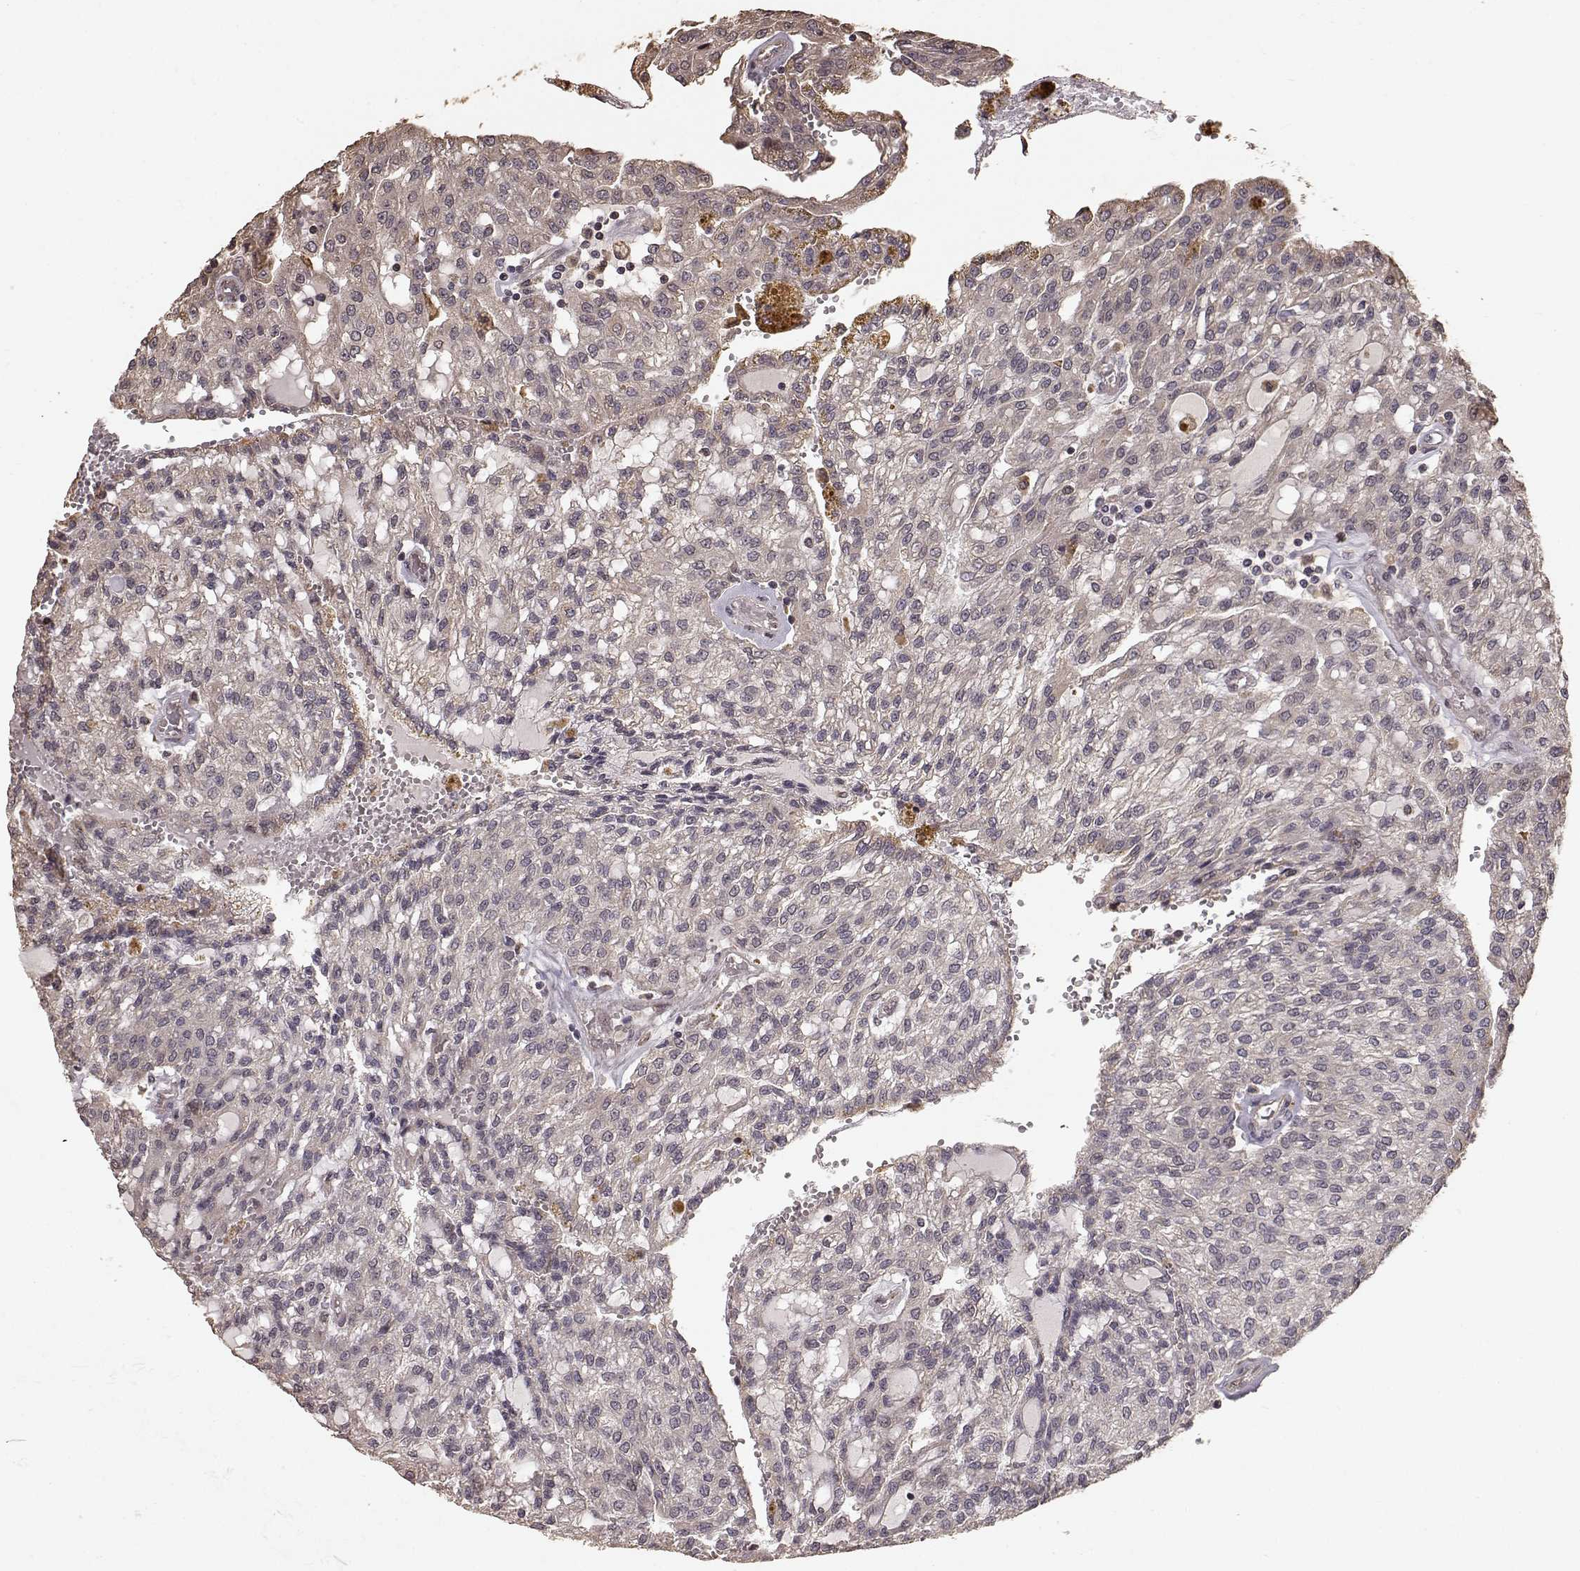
{"staining": {"intensity": "moderate", "quantity": "25%-75%", "location": "cytoplasmic/membranous"}, "tissue": "renal cancer", "cell_type": "Tumor cells", "image_type": "cancer", "snomed": [{"axis": "morphology", "description": "Adenocarcinoma, NOS"}, {"axis": "topography", "description": "Kidney"}], "caption": "Tumor cells exhibit medium levels of moderate cytoplasmic/membranous positivity in approximately 25%-75% of cells in human renal cancer.", "gene": "USP15", "patient": {"sex": "male", "age": 63}}